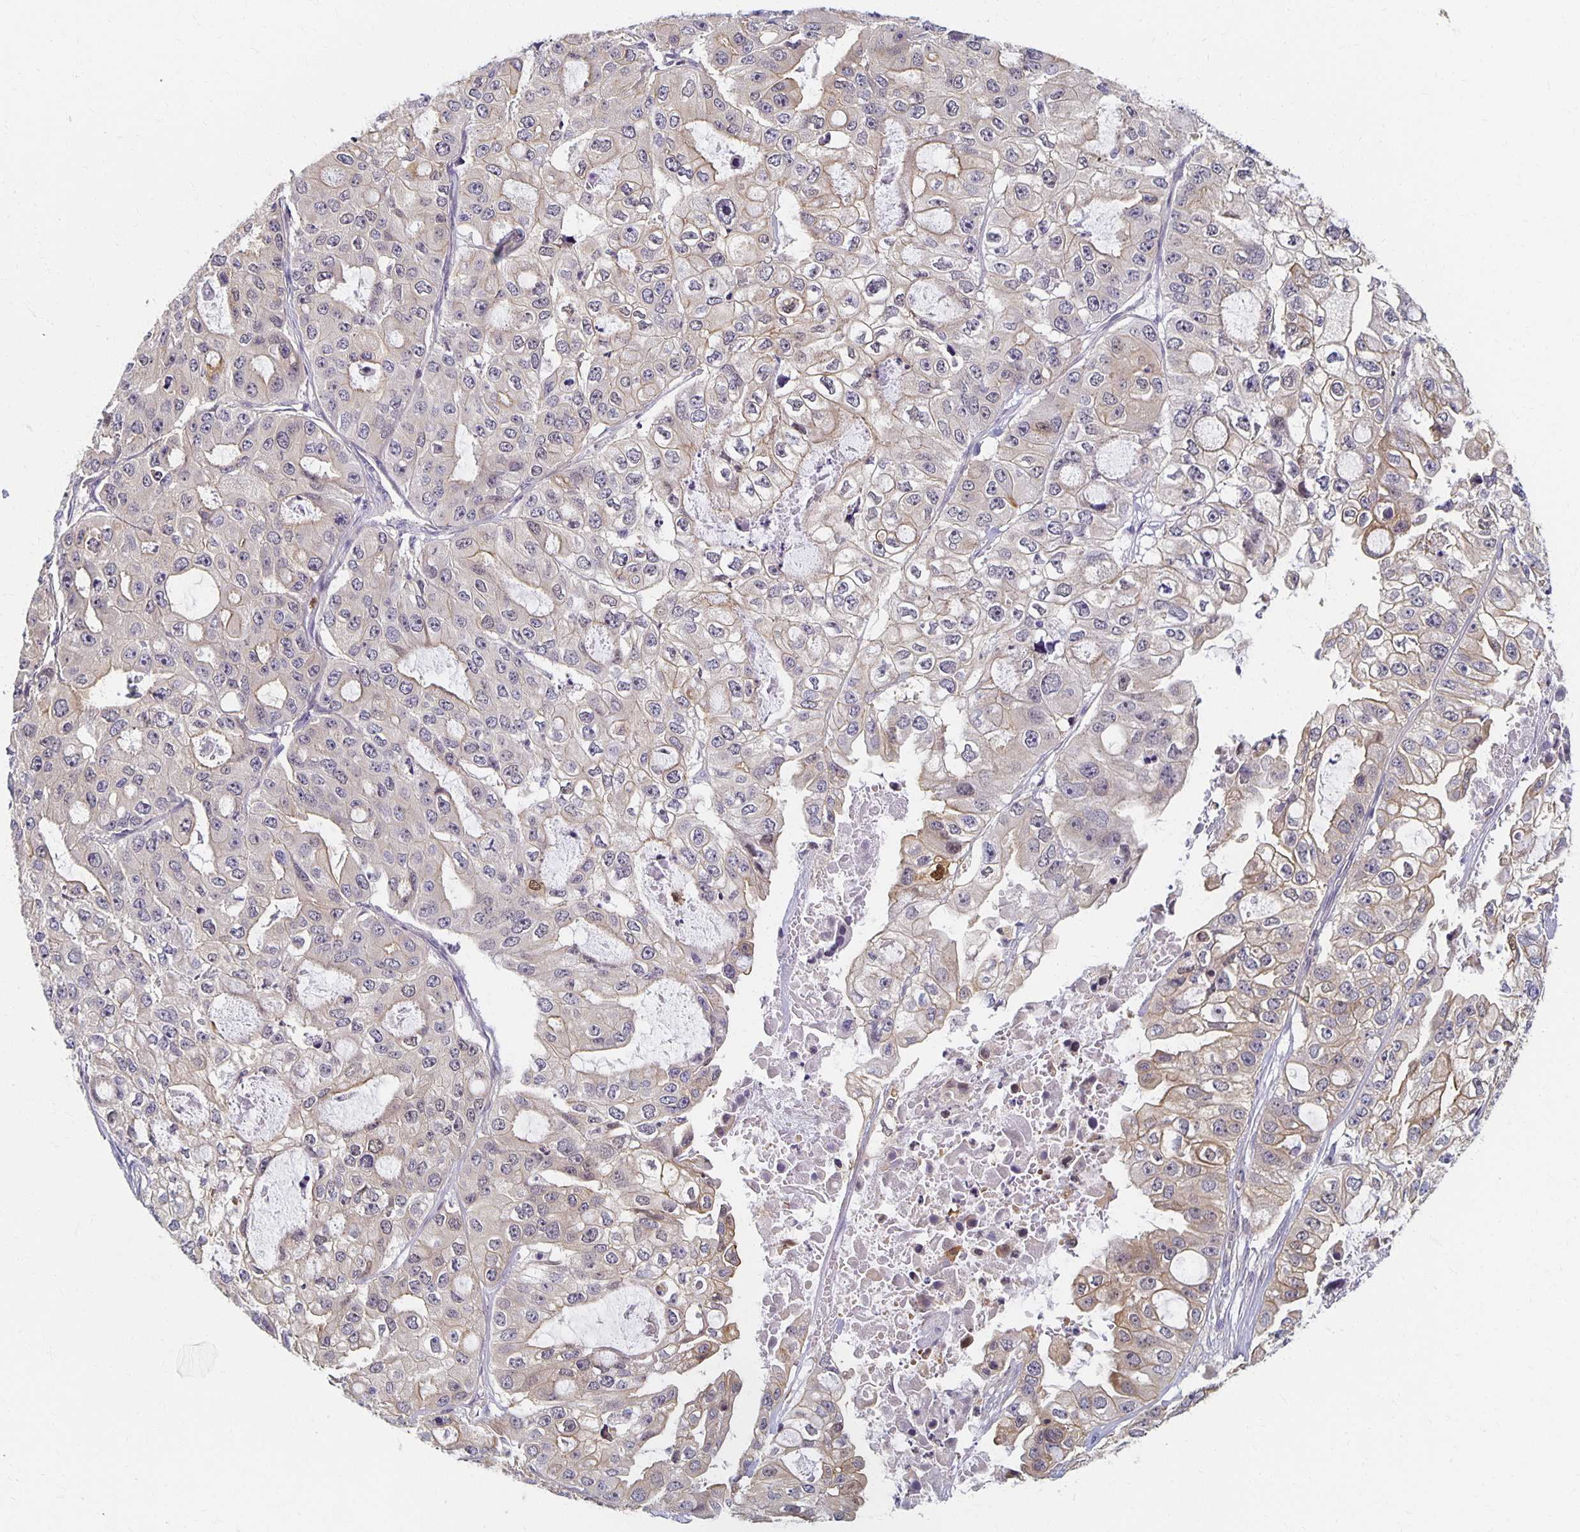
{"staining": {"intensity": "weak", "quantity": "<25%", "location": "cytoplasmic/membranous"}, "tissue": "ovarian cancer", "cell_type": "Tumor cells", "image_type": "cancer", "snomed": [{"axis": "morphology", "description": "Cystadenocarcinoma, serous, NOS"}, {"axis": "topography", "description": "Ovary"}], "caption": "A high-resolution photomicrograph shows immunohistochemistry (IHC) staining of serous cystadenocarcinoma (ovarian), which displays no significant expression in tumor cells.", "gene": "SORL1", "patient": {"sex": "female", "age": 56}}